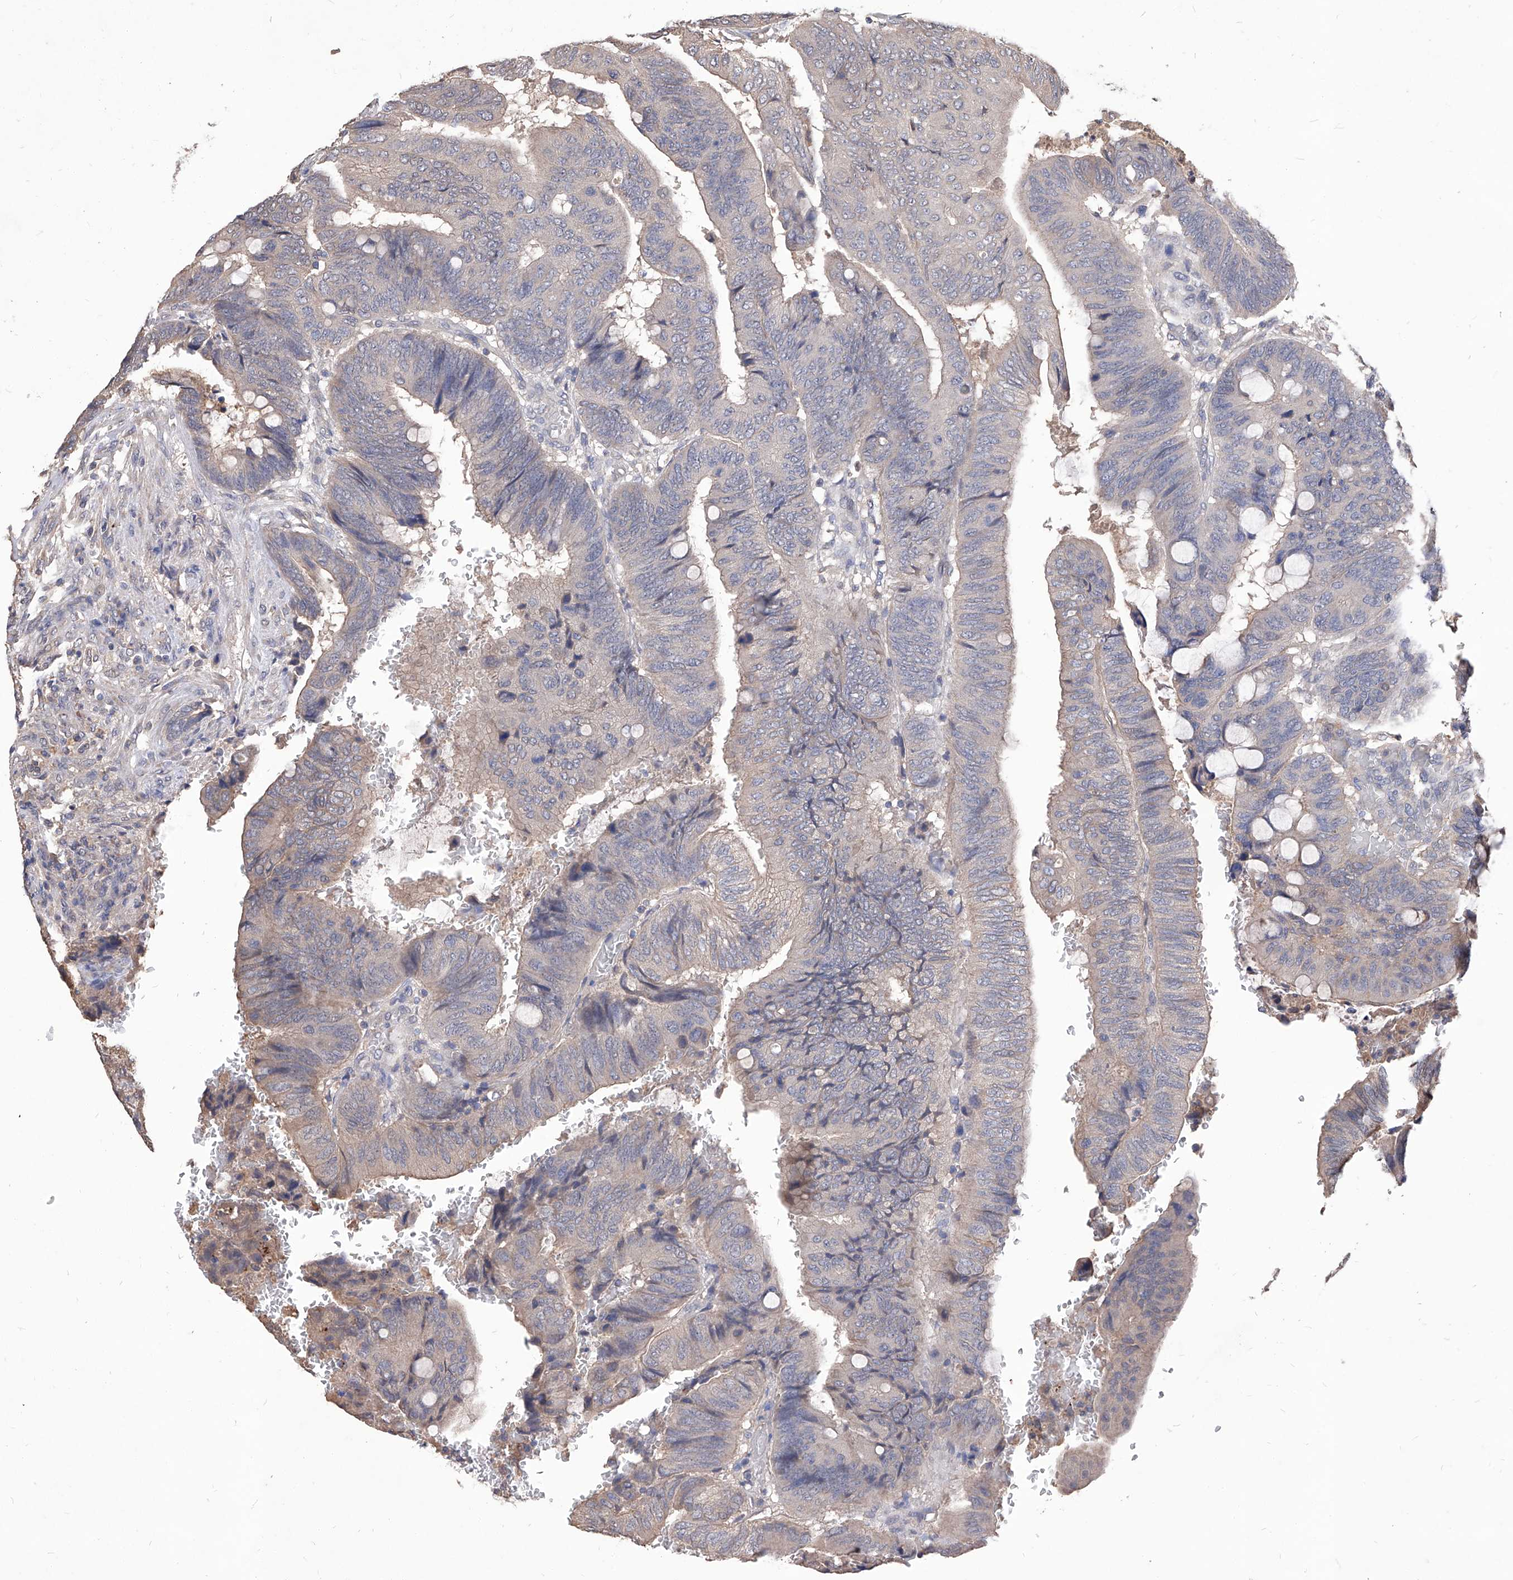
{"staining": {"intensity": "weak", "quantity": "<25%", "location": "cytoplasmic/membranous"}, "tissue": "colorectal cancer", "cell_type": "Tumor cells", "image_type": "cancer", "snomed": [{"axis": "morphology", "description": "Normal tissue, NOS"}, {"axis": "morphology", "description": "Adenocarcinoma, NOS"}, {"axis": "topography", "description": "Rectum"}, {"axis": "topography", "description": "Peripheral nerve tissue"}], "caption": "Tumor cells are negative for protein expression in human colorectal cancer. (DAB immunohistochemistry, high magnification).", "gene": "SYNGR1", "patient": {"sex": "male", "age": 92}}